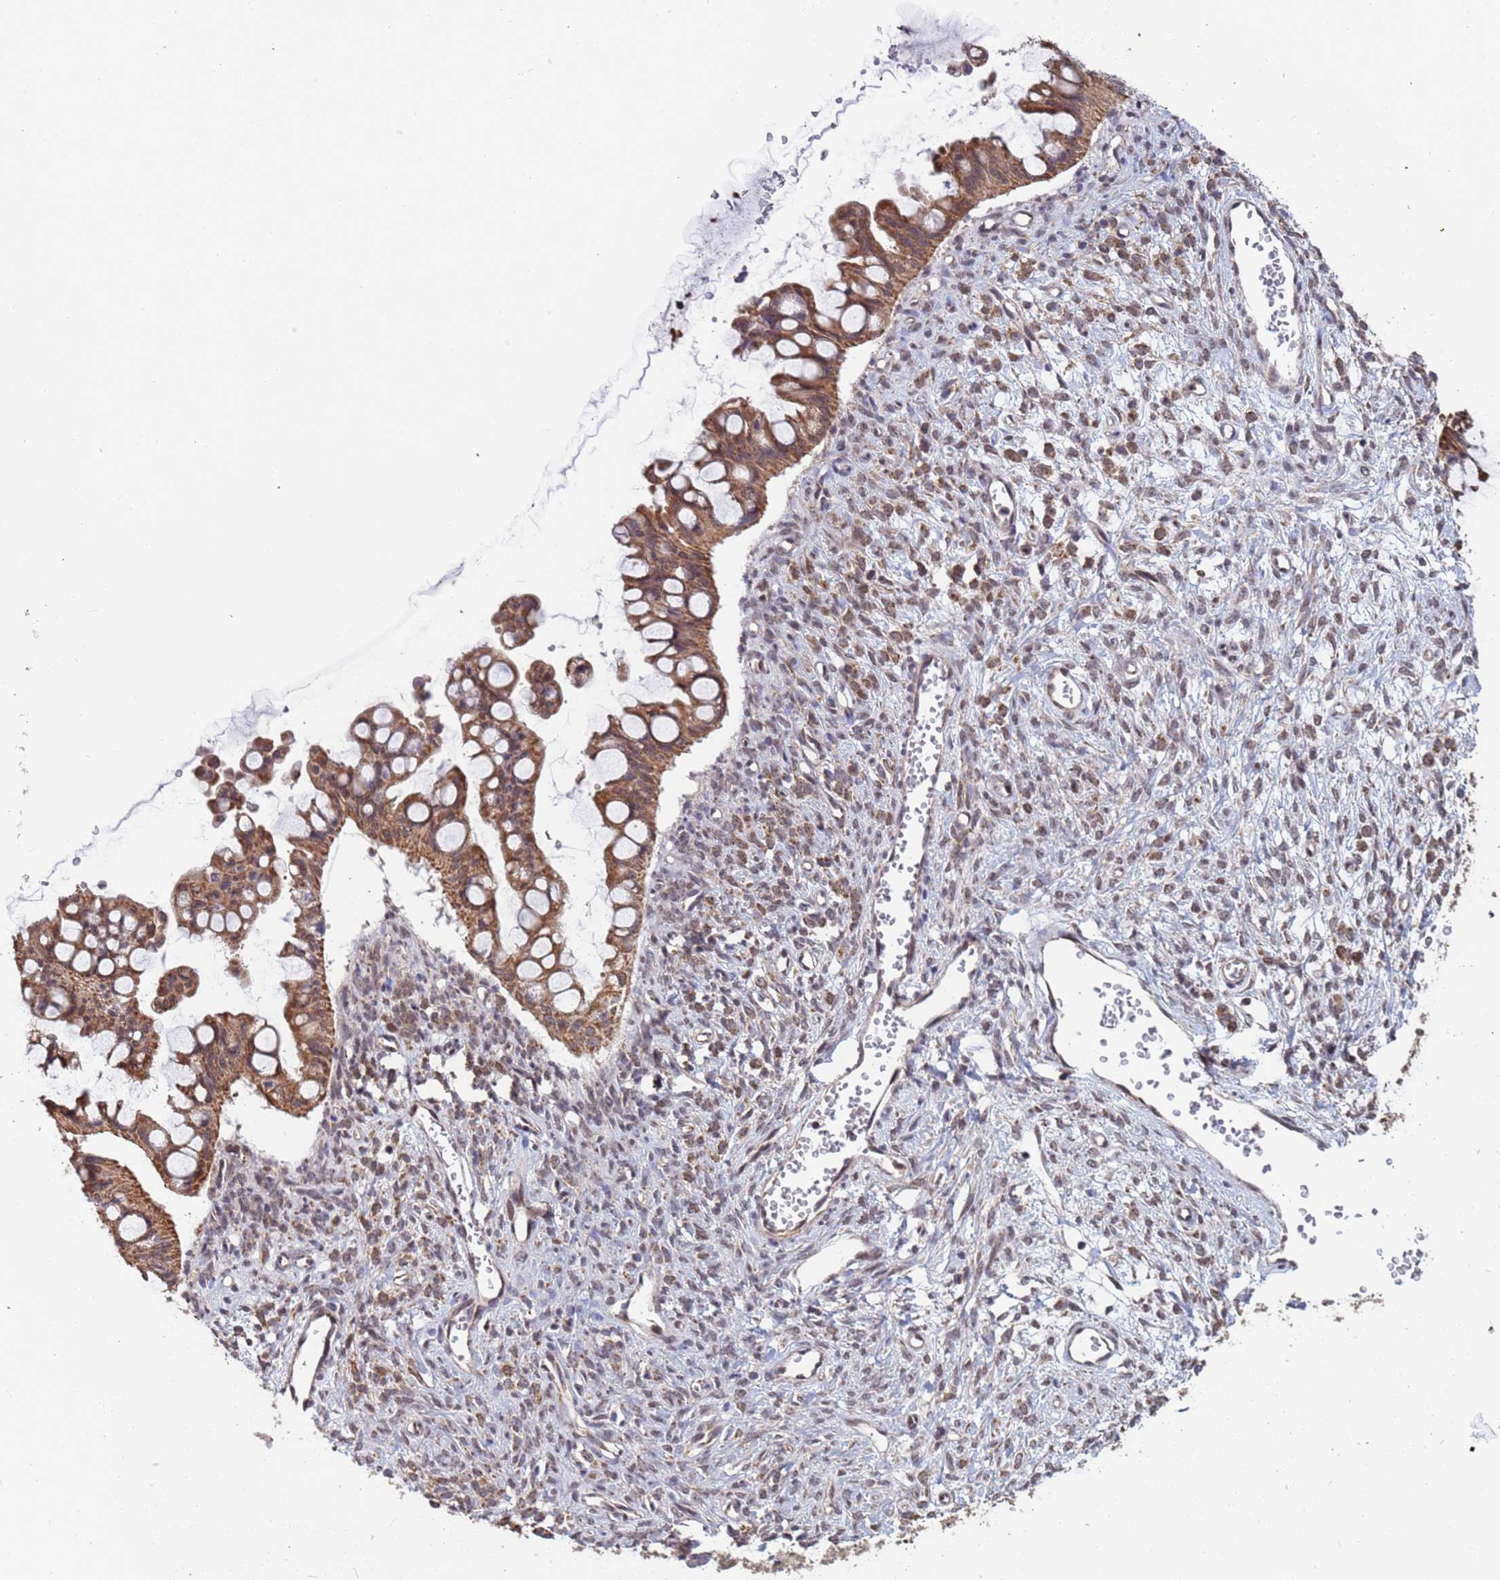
{"staining": {"intensity": "moderate", "quantity": ">75%", "location": "cytoplasmic/membranous"}, "tissue": "ovarian cancer", "cell_type": "Tumor cells", "image_type": "cancer", "snomed": [{"axis": "morphology", "description": "Cystadenocarcinoma, mucinous, NOS"}, {"axis": "topography", "description": "Ovary"}], "caption": "Protein staining displays moderate cytoplasmic/membranous positivity in approximately >75% of tumor cells in ovarian mucinous cystadenocarcinoma.", "gene": "DENND2B", "patient": {"sex": "female", "age": 73}}